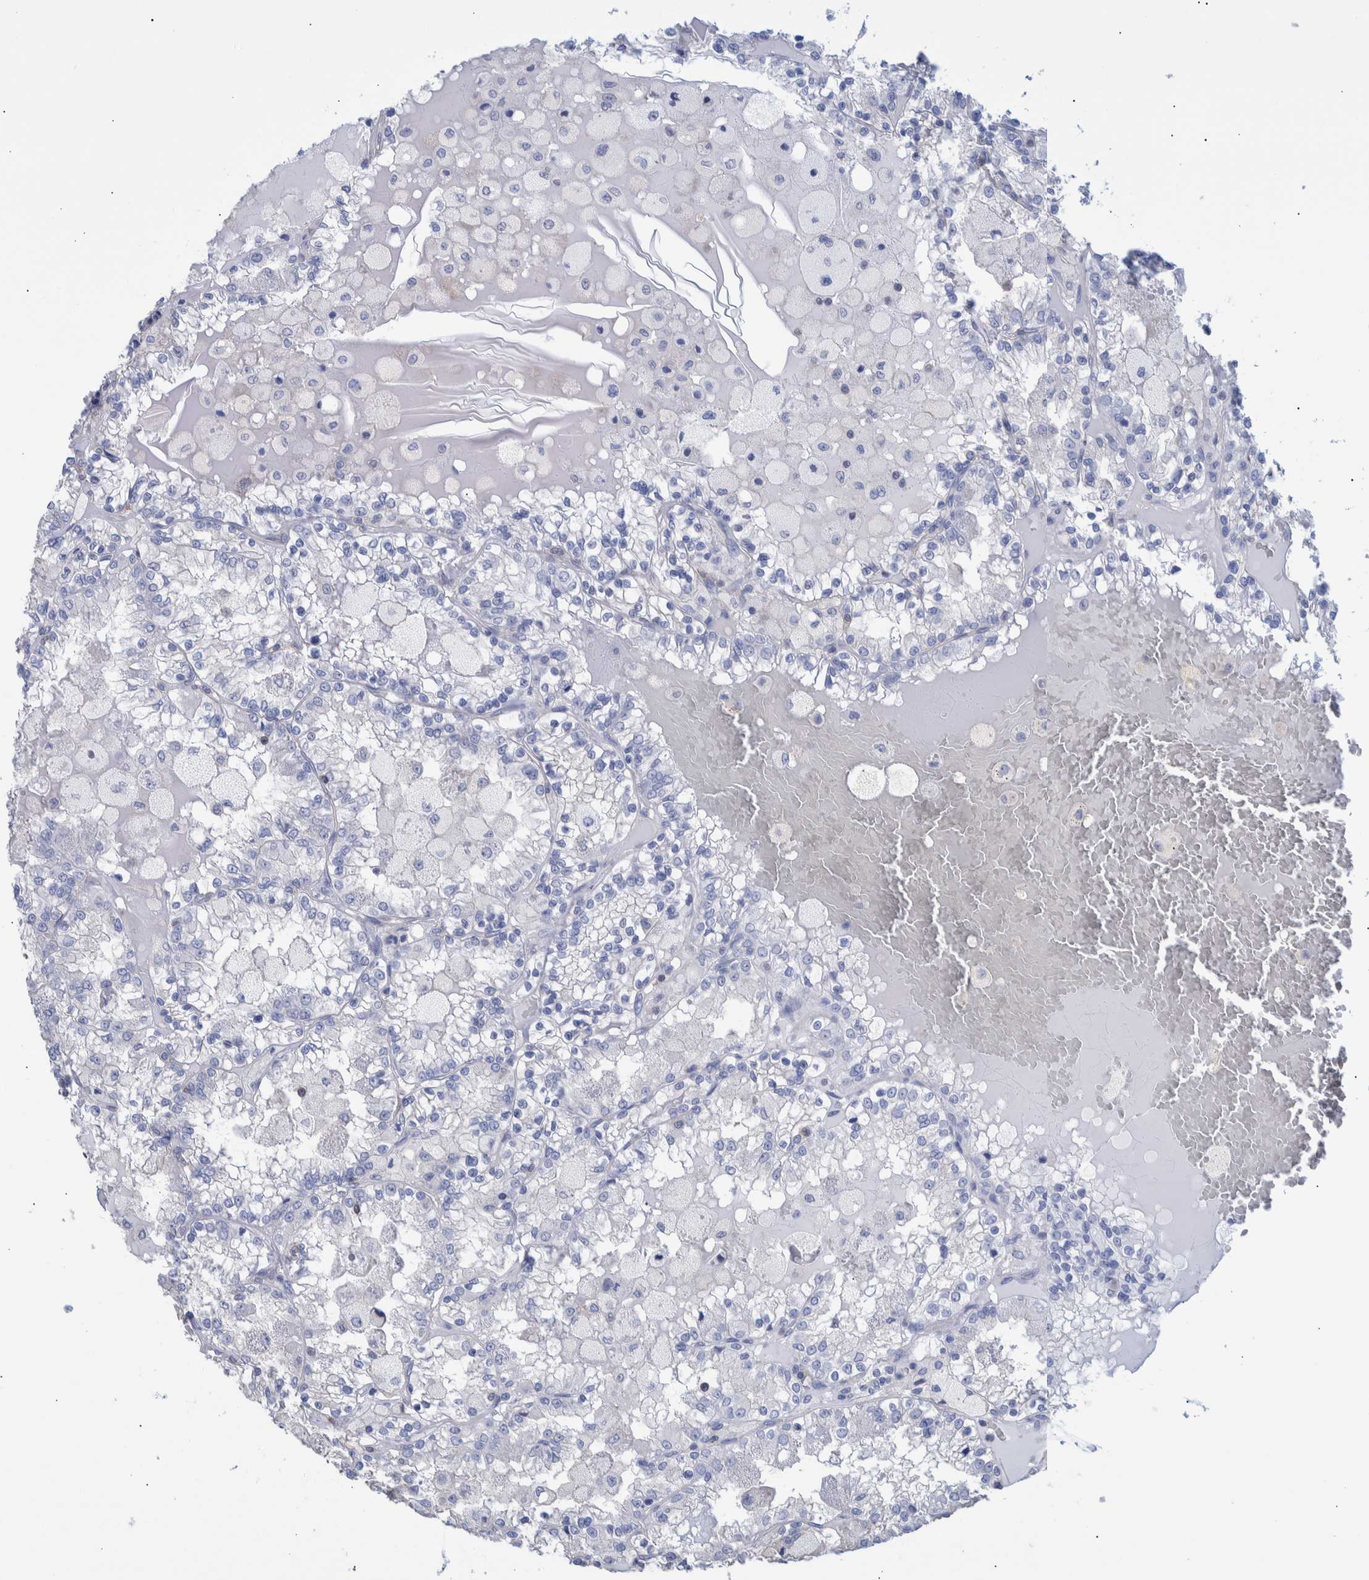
{"staining": {"intensity": "negative", "quantity": "none", "location": "none"}, "tissue": "renal cancer", "cell_type": "Tumor cells", "image_type": "cancer", "snomed": [{"axis": "morphology", "description": "Adenocarcinoma, NOS"}, {"axis": "topography", "description": "Kidney"}], "caption": "Tumor cells are negative for brown protein staining in renal cancer.", "gene": "PPP3CC", "patient": {"sex": "female", "age": 56}}